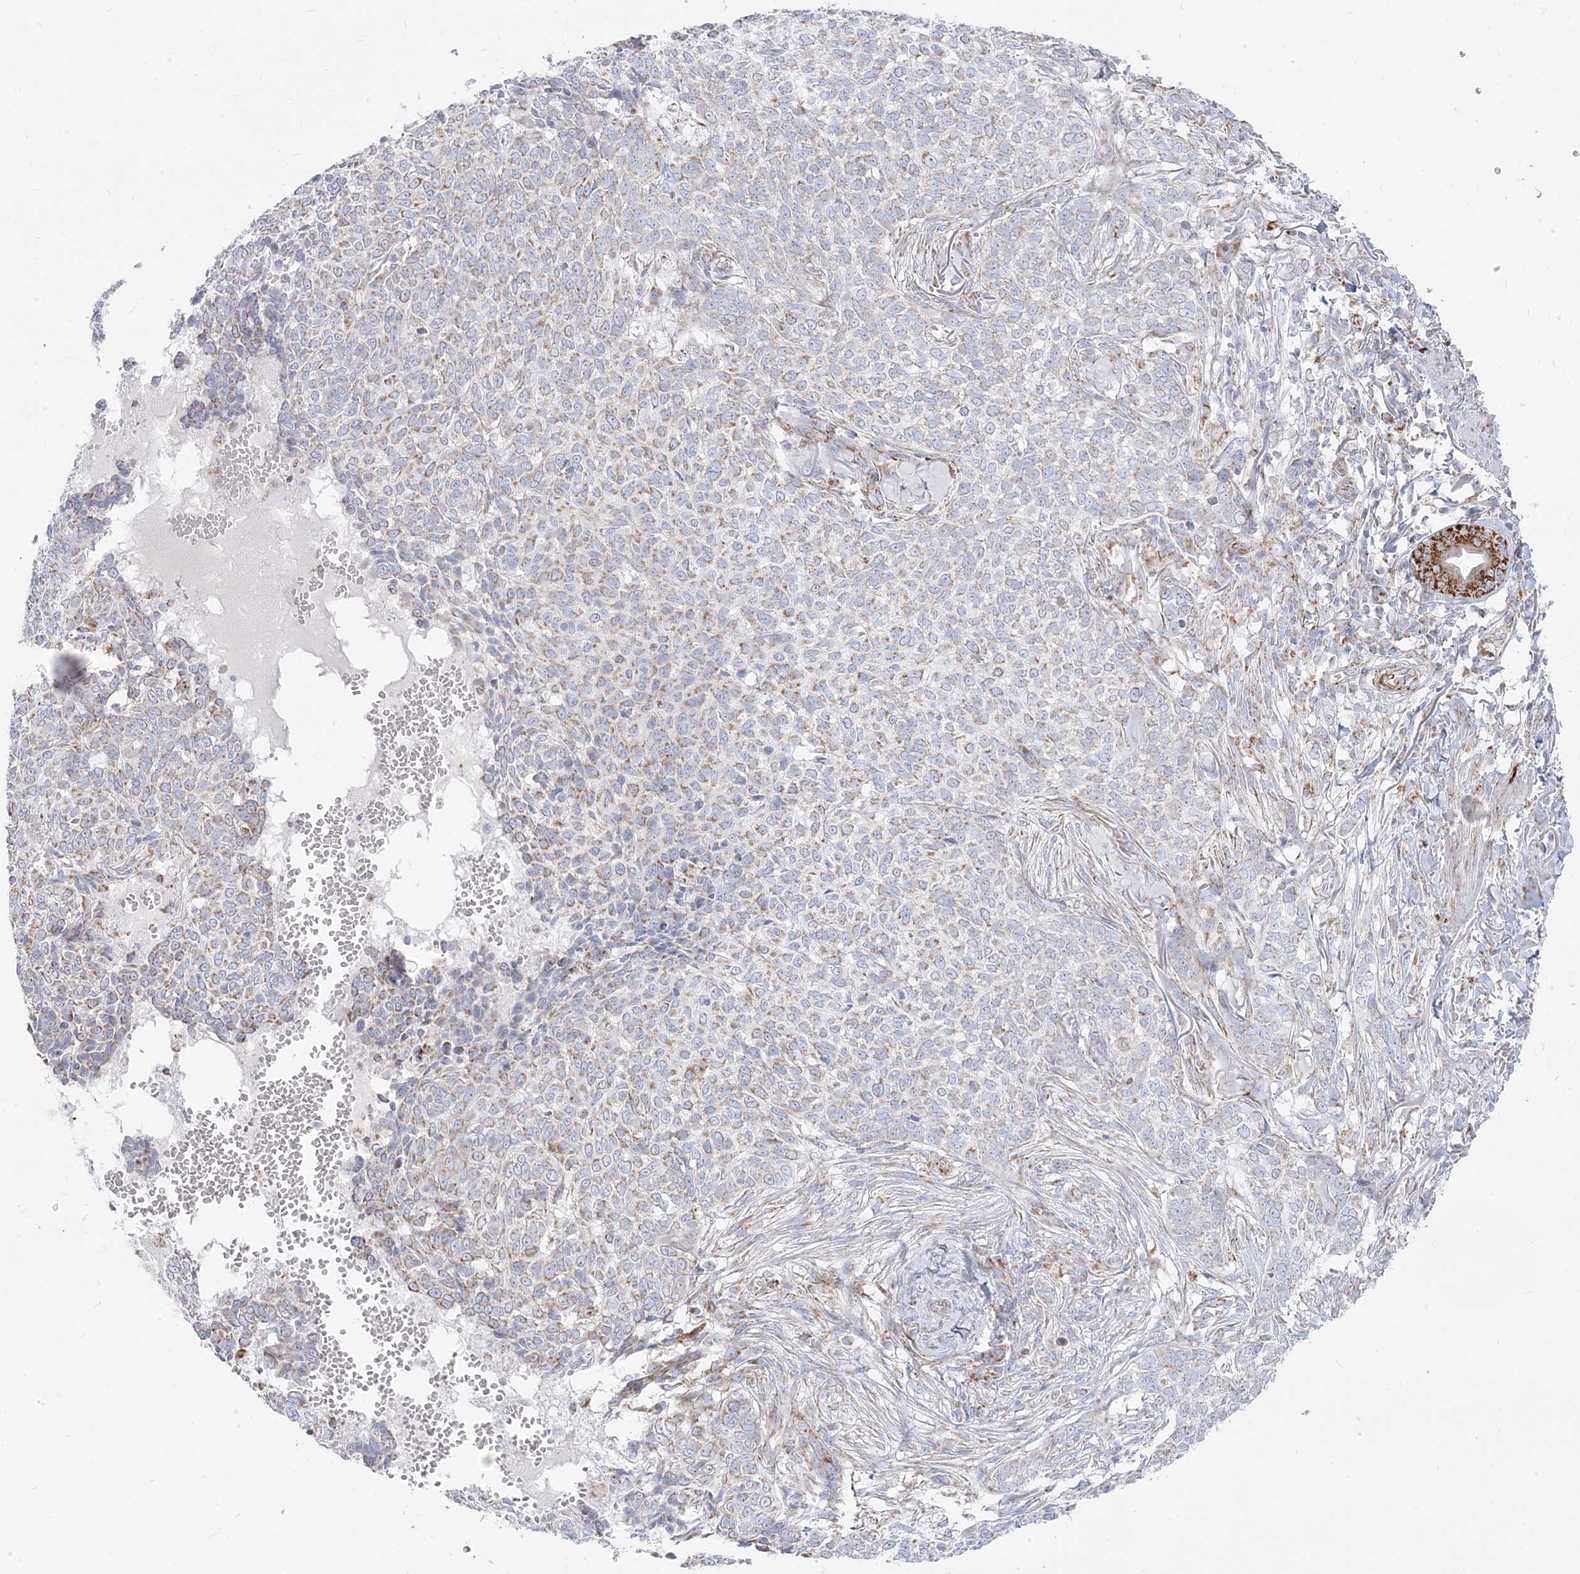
{"staining": {"intensity": "moderate", "quantity": "<25%", "location": "cytoplasmic/membranous"}, "tissue": "skin cancer", "cell_type": "Tumor cells", "image_type": "cancer", "snomed": [{"axis": "morphology", "description": "Basal cell carcinoma"}, {"axis": "topography", "description": "Skin"}], "caption": "This histopathology image shows skin cancer (basal cell carcinoma) stained with IHC to label a protein in brown. The cytoplasmic/membranous of tumor cells show moderate positivity for the protein. Nuclei are counter-stained blue.", "gene": "PCCB", "patient": {"sex": "male", "age": 85}}